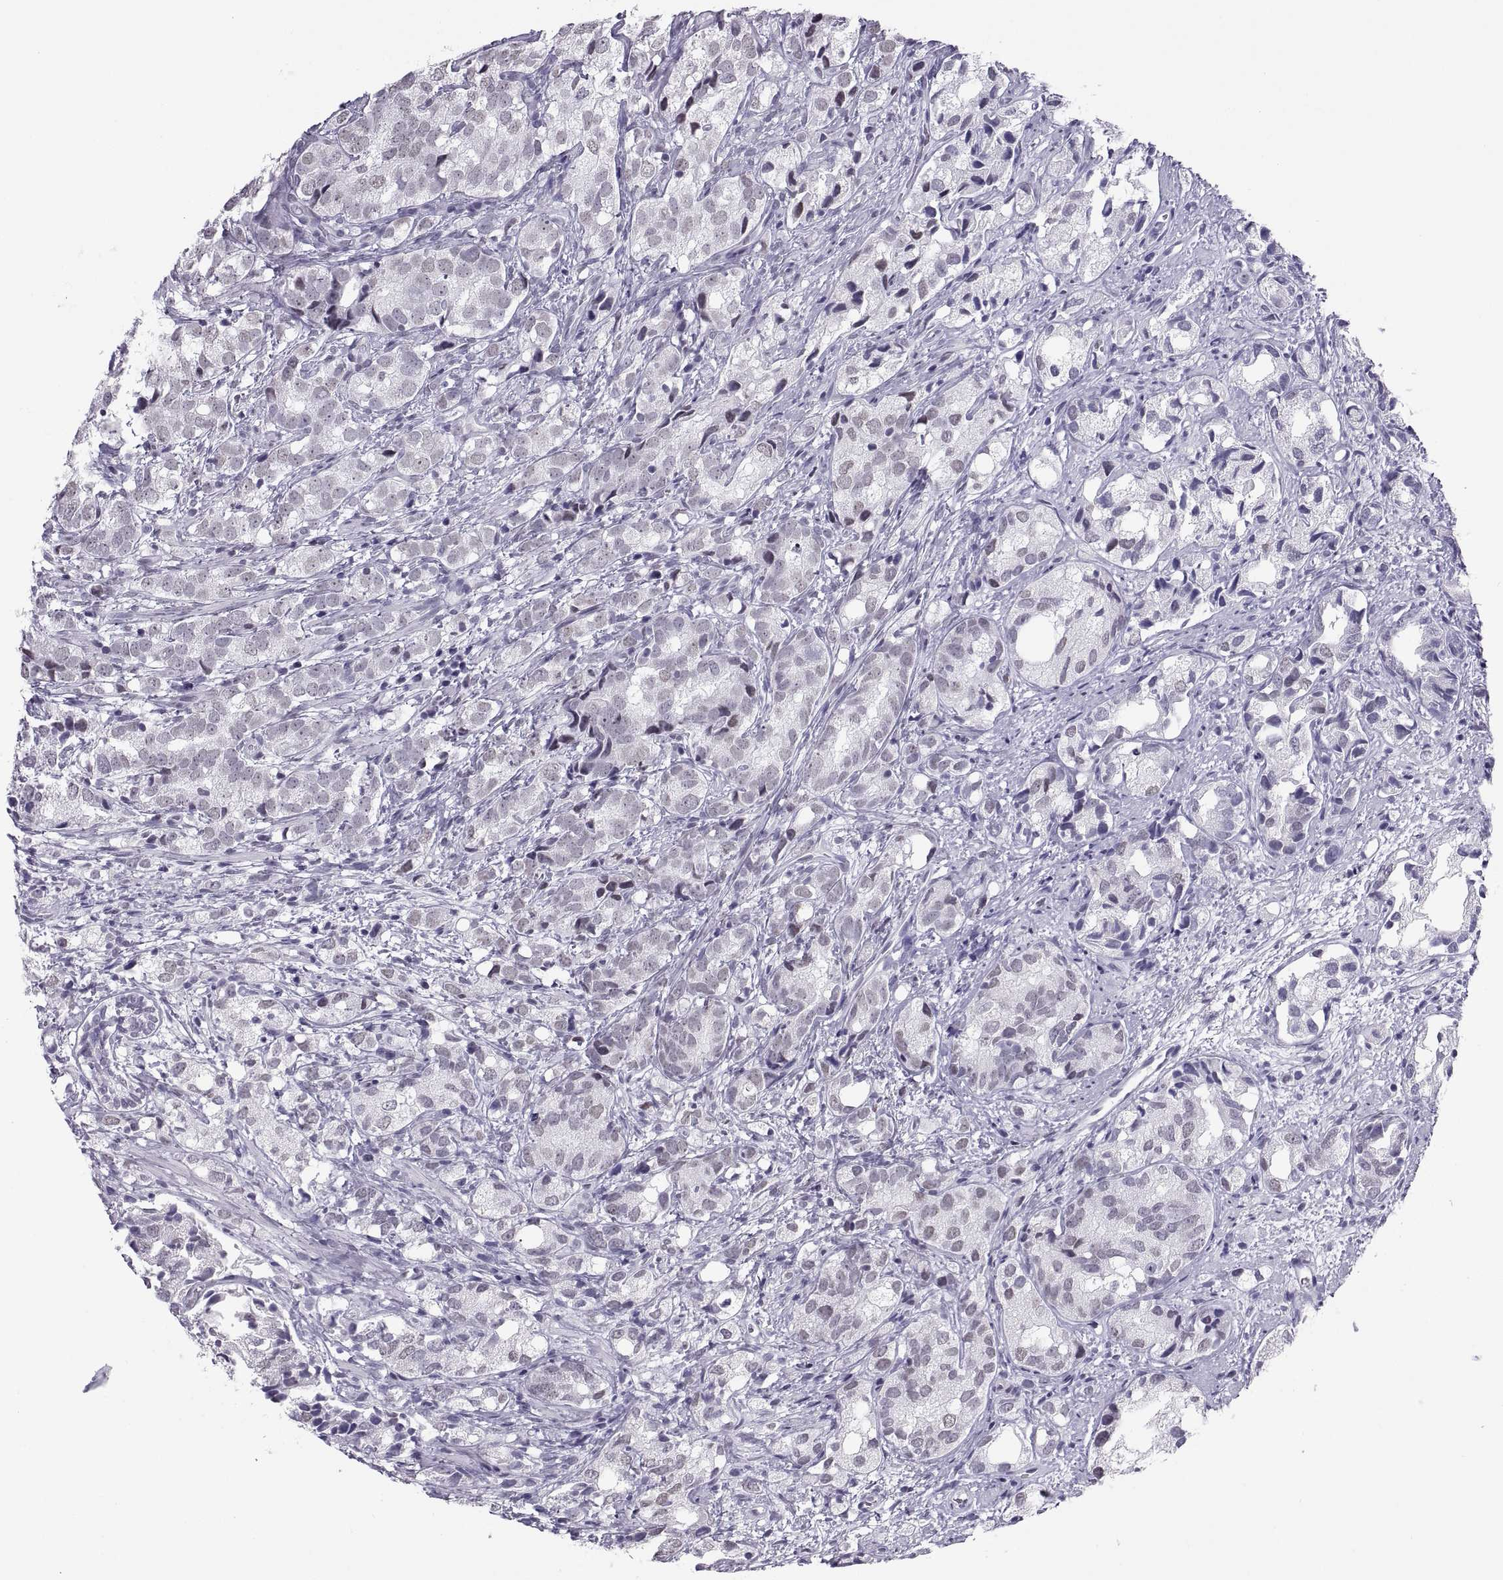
{"staining": {"intensity": "negative", "quantity": "none", "location": "none"}, "tissue": "prostate cancer", "cell_type": "Tumor cells", "image_type": "cancer", "snomed": [{"axis": "morphology", "description": "Adenocarcinoma, High grade"}, {"axis": "topography", "description": "Prostate"}], "caption": "This is an immunohistochemistry (IHC) micrograph of human prostate high-grade adenocarcinoma. There is no expression in tumor cells.", "gene": "CARTPT", "patient": {"sex": "male", "age": 82}}